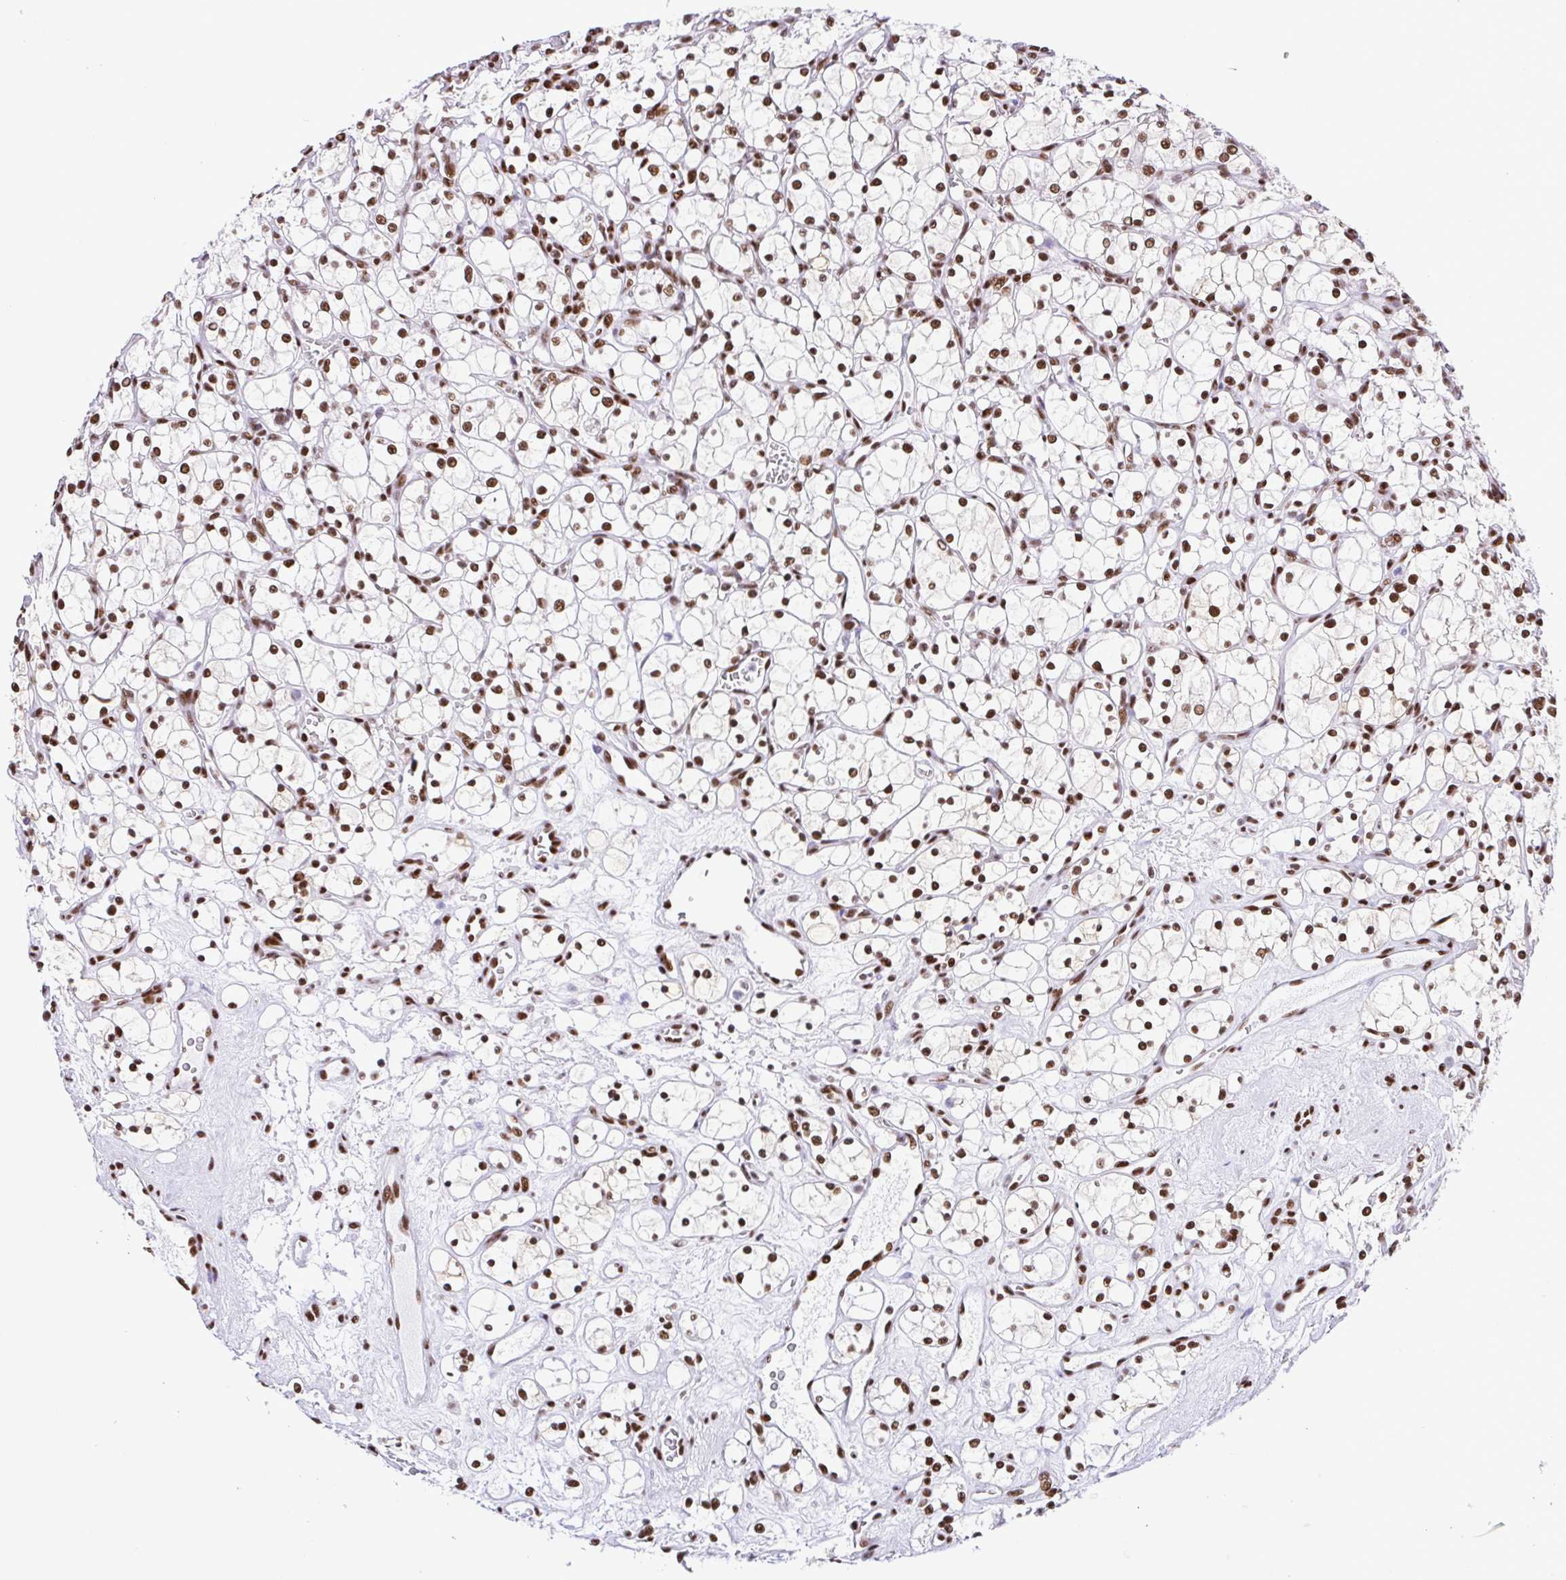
{"staining": {"intensity": "moderate", "quantity": ">75%", "location": "nuclear"}, "tissue": "renal cancer", "cell_type": "Tumor cells", "image_type": "cancer", "snomed": [{"axis": "morphology", "description": "Adenocarcinoma, NOS"}, {"axis": "topography", "description": "Kidney"}], "caption": "A high-resolution histopathology image shows immunohistochemistry staining of adenocarcinoma (renal), which reveals moderate nuclear expression in approximately >75% of tumor cells.", "gene": "TRIM28", "patient": {"sex": "female", "age": 69}}